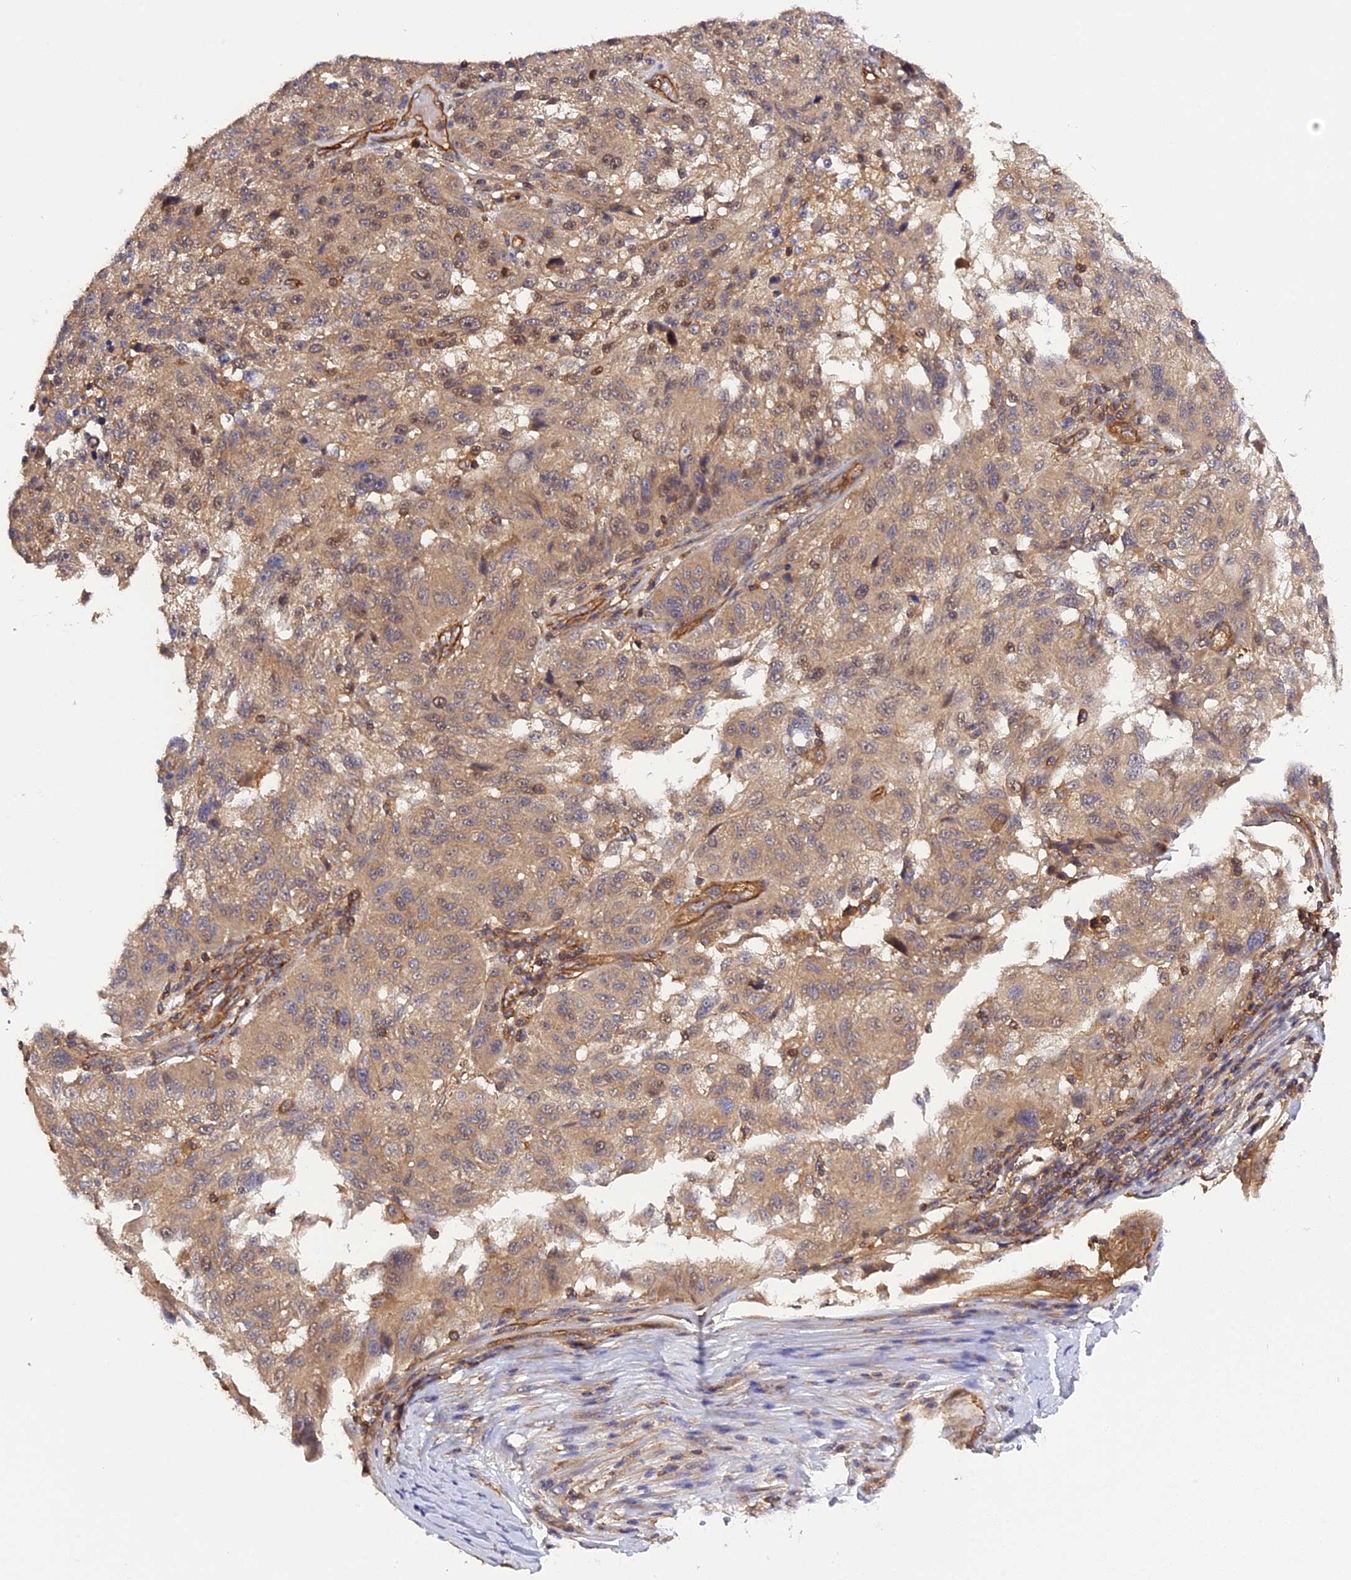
{"staining": {"intensity": "moderate", "quantity": ">75%", "location": "cytoplasmic/membranous"}, "tissue": "melanoma", "cell_type": "Tumor cells", "image_type": "cancer", "snomed": [{"axis": "morphology", "description": "Malignant melanoma, NOS"}, {"axis": "topography", "description": "Skin"}], "caption": "Malignant melanoma tissue demonstrates moderate cytoplasmic/membranous expression in approximately >75% of tumor cells, visualized by immunohistochemistry. The protein is stained brown, and the nuclei are stained in blue (DAB (3,3'-diaminobenzidine) IHC with brightfield microscopy, high magnification).", "gene": "C5orf22", "patient": {"sex": "male", "age": 53}}